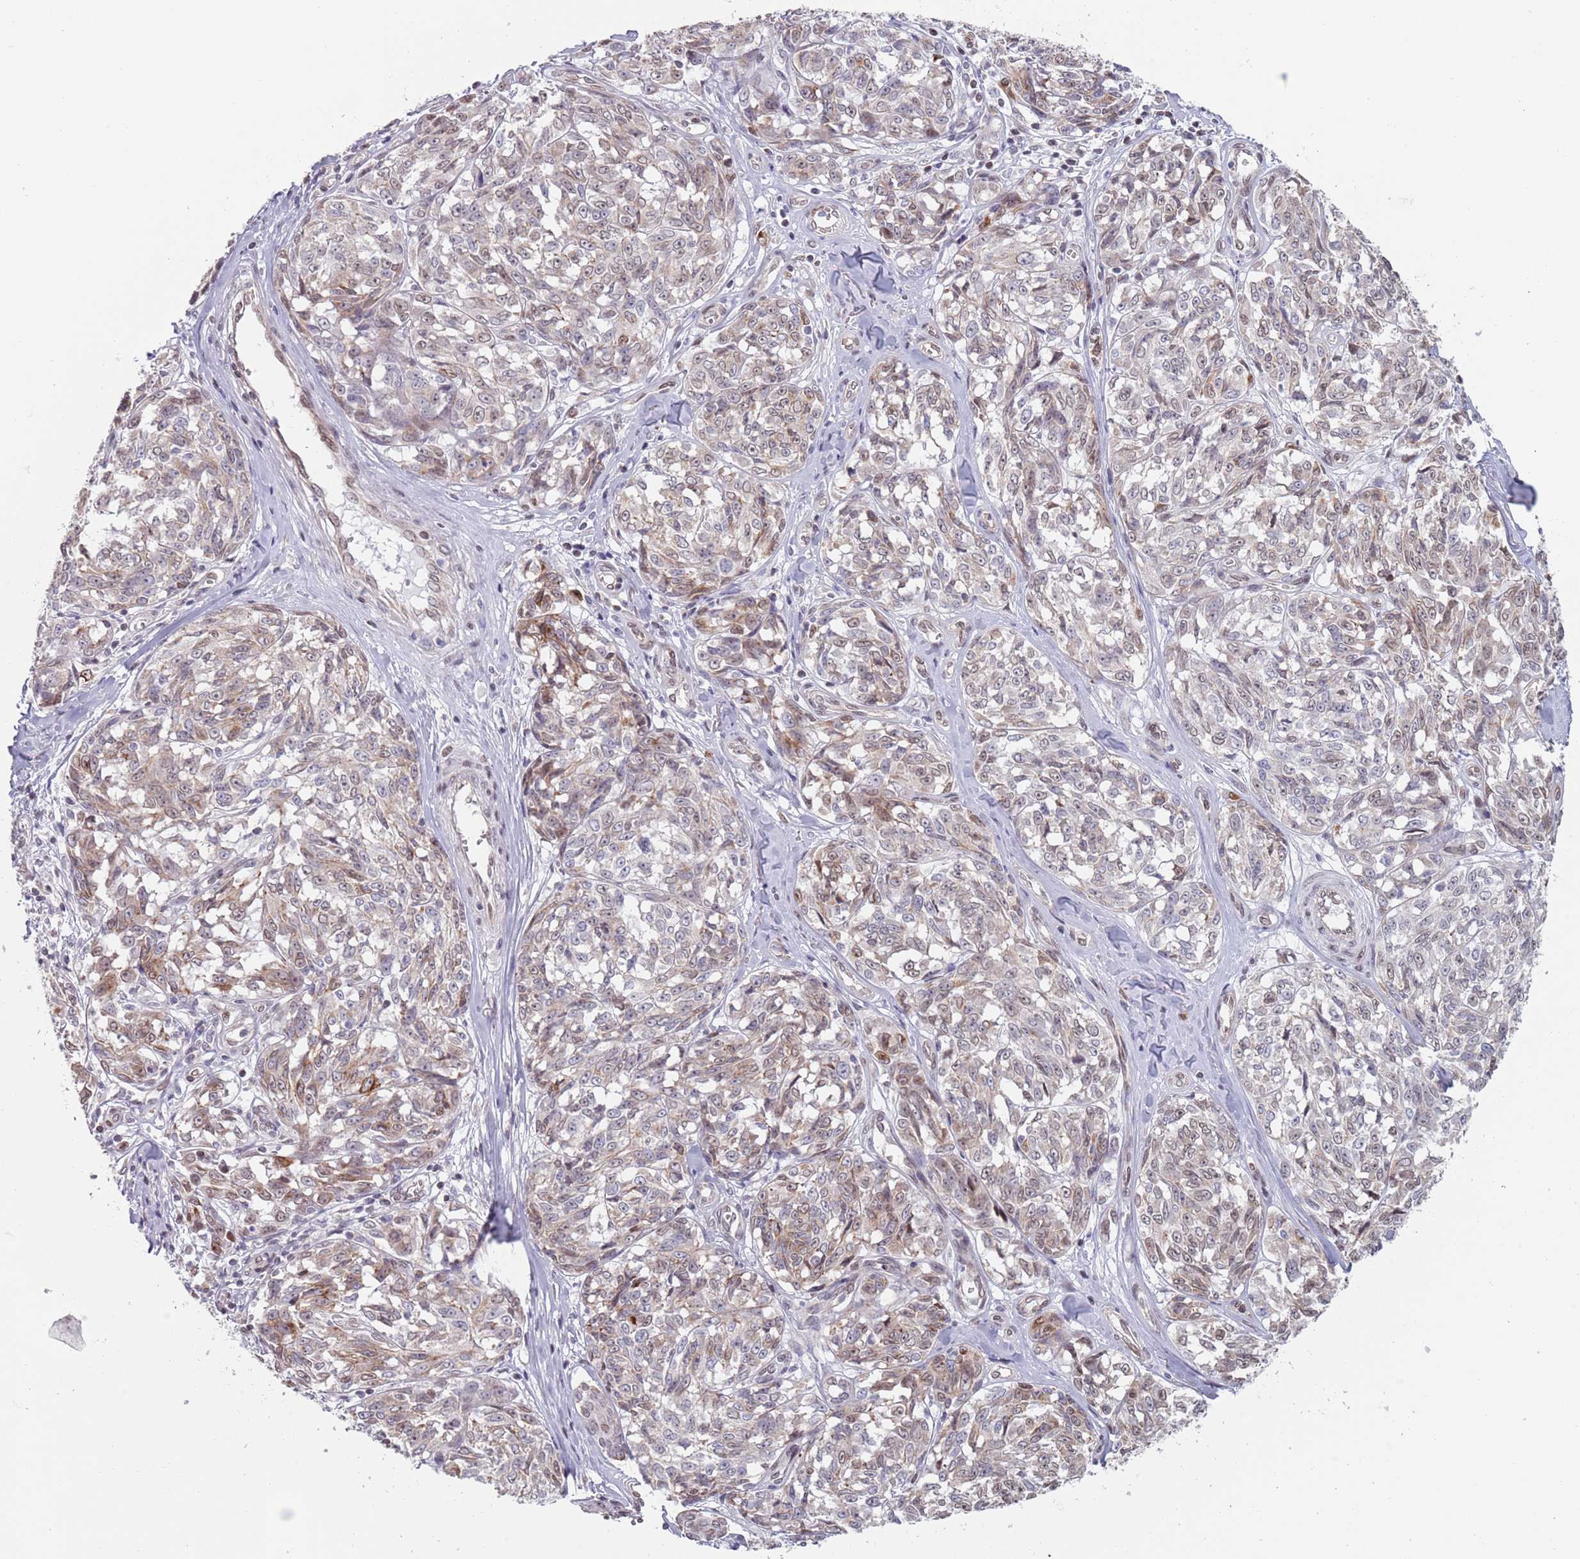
{"staining": {"intensity": "moderate", "quantity": "25%-75%", "location": "cytoplasmic/membranous,nuclear"}, "tissue": "melanoma", "cell_type": "Tumor cells", "image_type": "cancer", "snomed": [{"axis": "morphology", "description": "Normal tissue, NOS"}, {"axis": "morphology", "description": "Malignant melanoma, NOS"}, {"axis": "topography", "description": "Skin"}], "caption": "Malignant melanoma stained with a brown dye exhibits moderate cytoplasmic/membranous and nuclear positive staining in approximately 25%-75% of tumor cells.", "gene": "MFSD12", "patient": {"sex": "female", "age": 64}}